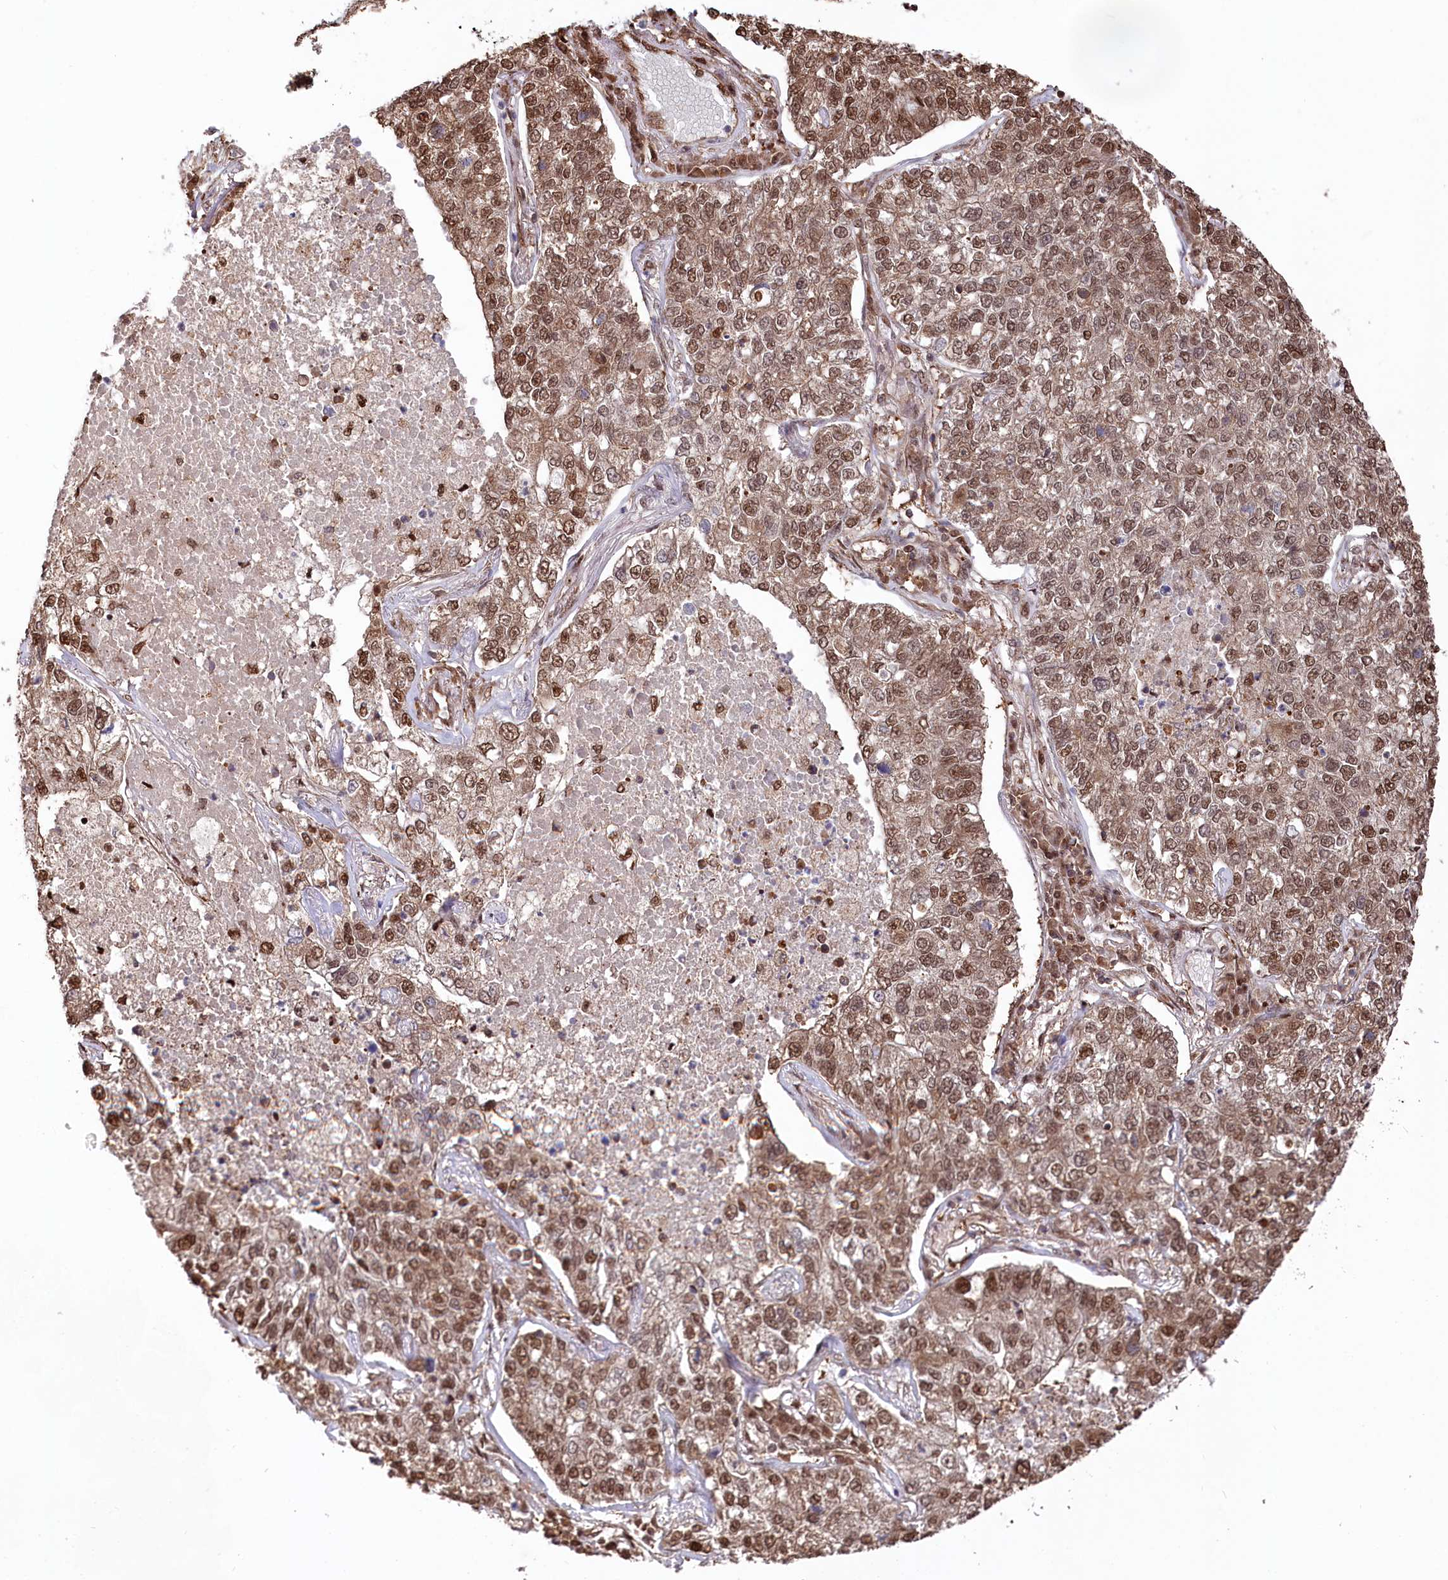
{"staining": {"intensity": "moderate", "quantity": ">75%", "location": "cytoplasmic/membranous,nuclear"}, "tissue": "lung cancer", "cell_type": "Tumor cells", "image_type": "cancer", "snomed": [{"axis": "morphology", "description": "Adenocarcinoma, NOS"}, {"axis": "topography", "description": "Lung"}], "caption": "Adenocarcinoma (lung) tissue reveals moderate cytoplasmic/membranous and nuclear positivity in approximately >75% of tumor cells, visualized by immunohistochemistry. The staining is performed using DAB (3,3'-diaminobenzidine) brown chromogen to label protein expression. The nuclei are counter-stained blue using hematoxylin.", "gene": "PSMA1", "patient": {"sex": "male", "age": 49}}